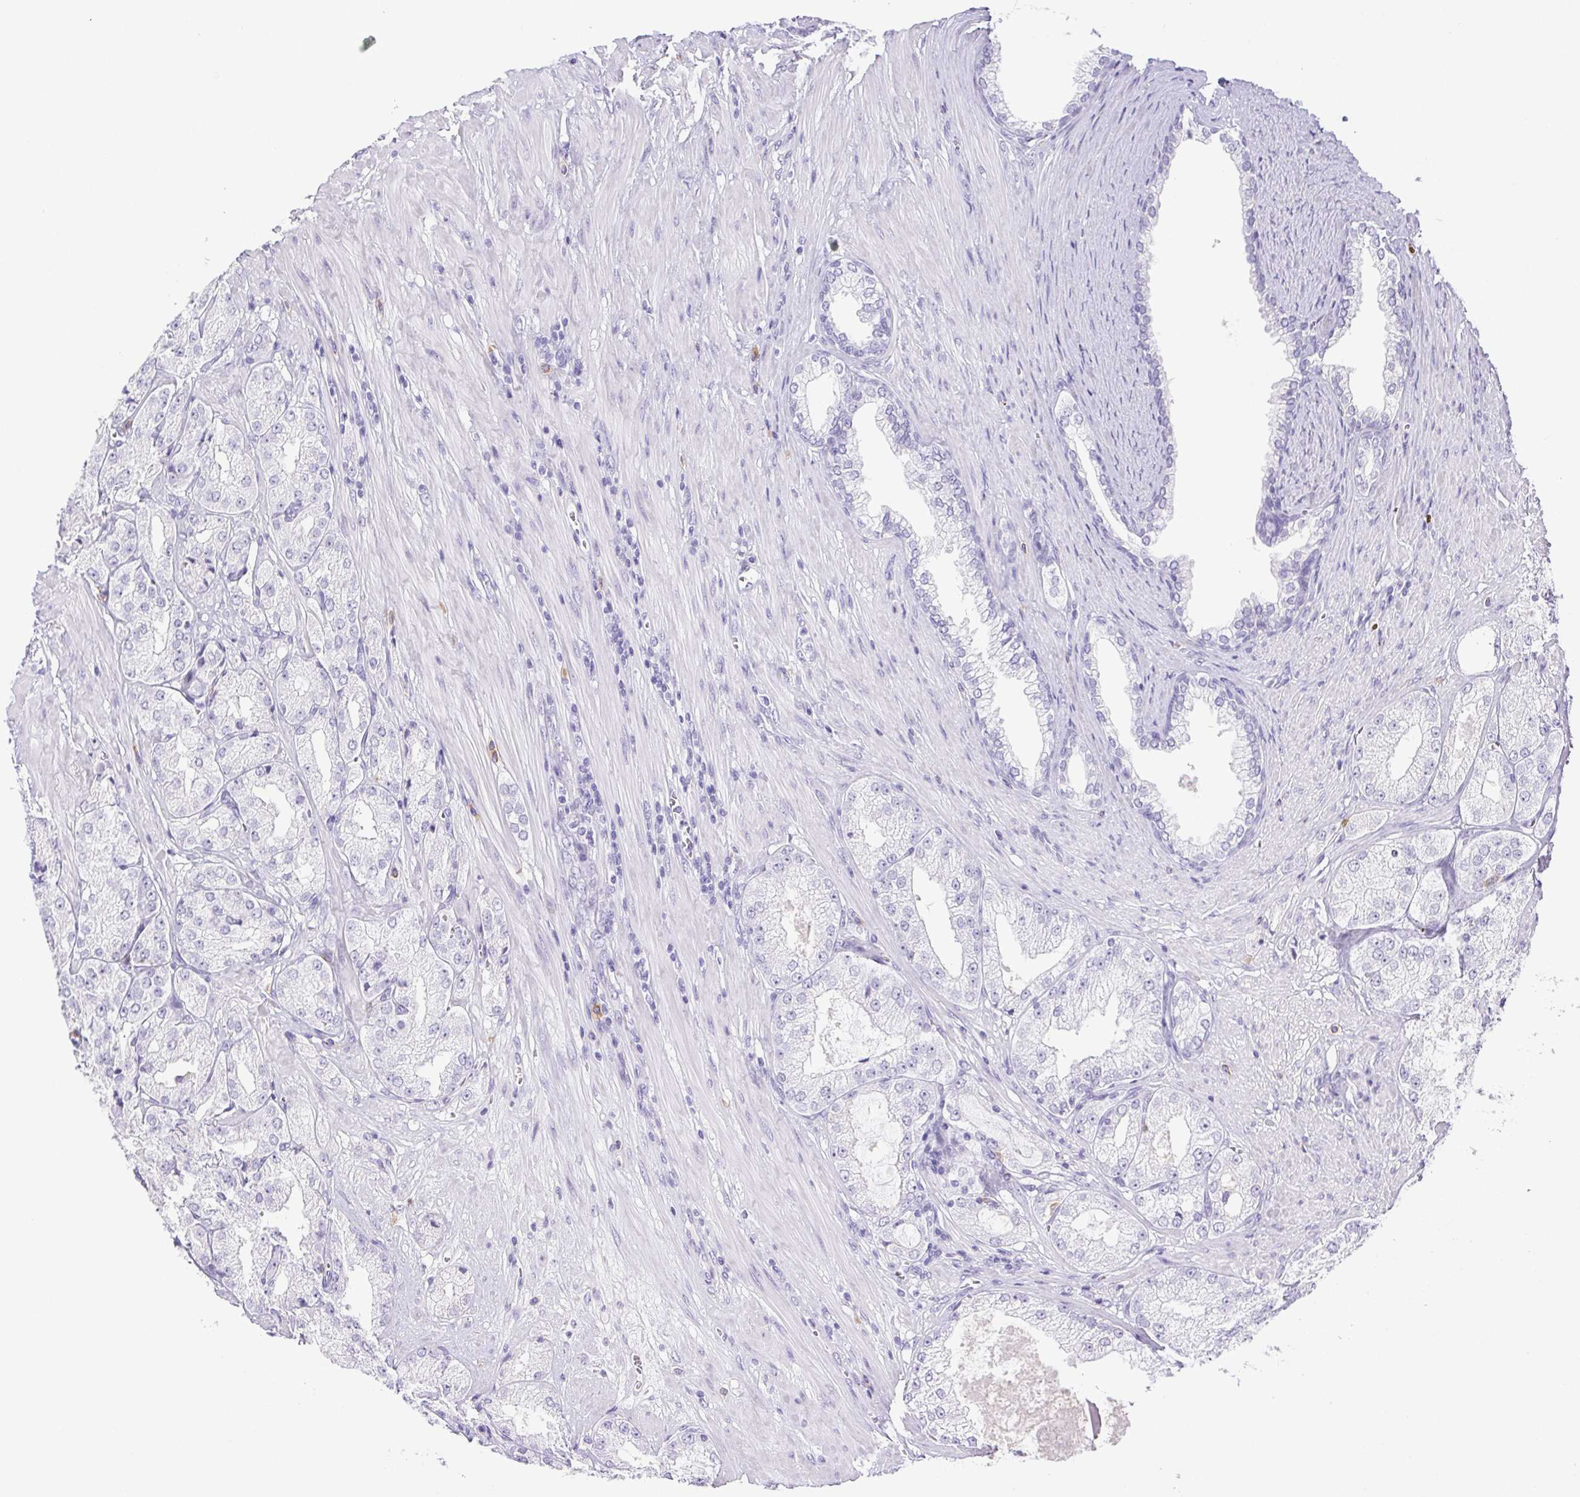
{"staining": {"intensity": "negative", "quantity": "none", "location": "none"}, "tissue": "prostate cancer", "cell_type": "Tumor cells", "image_type": "cancer", "snomed": [{"axis": "morphology", "description": "Adenocarcinoma, High grade"}, {"axis": "topography", "description": "Prostate"}], "caption": "This is an immunohistochemistry (IHC) image of human high-grade adenocarcinoma (prostate). There is no staining in tumor cells.", "gene": "PAPPA2", "patient": {"sex": "male", "age": 68}}